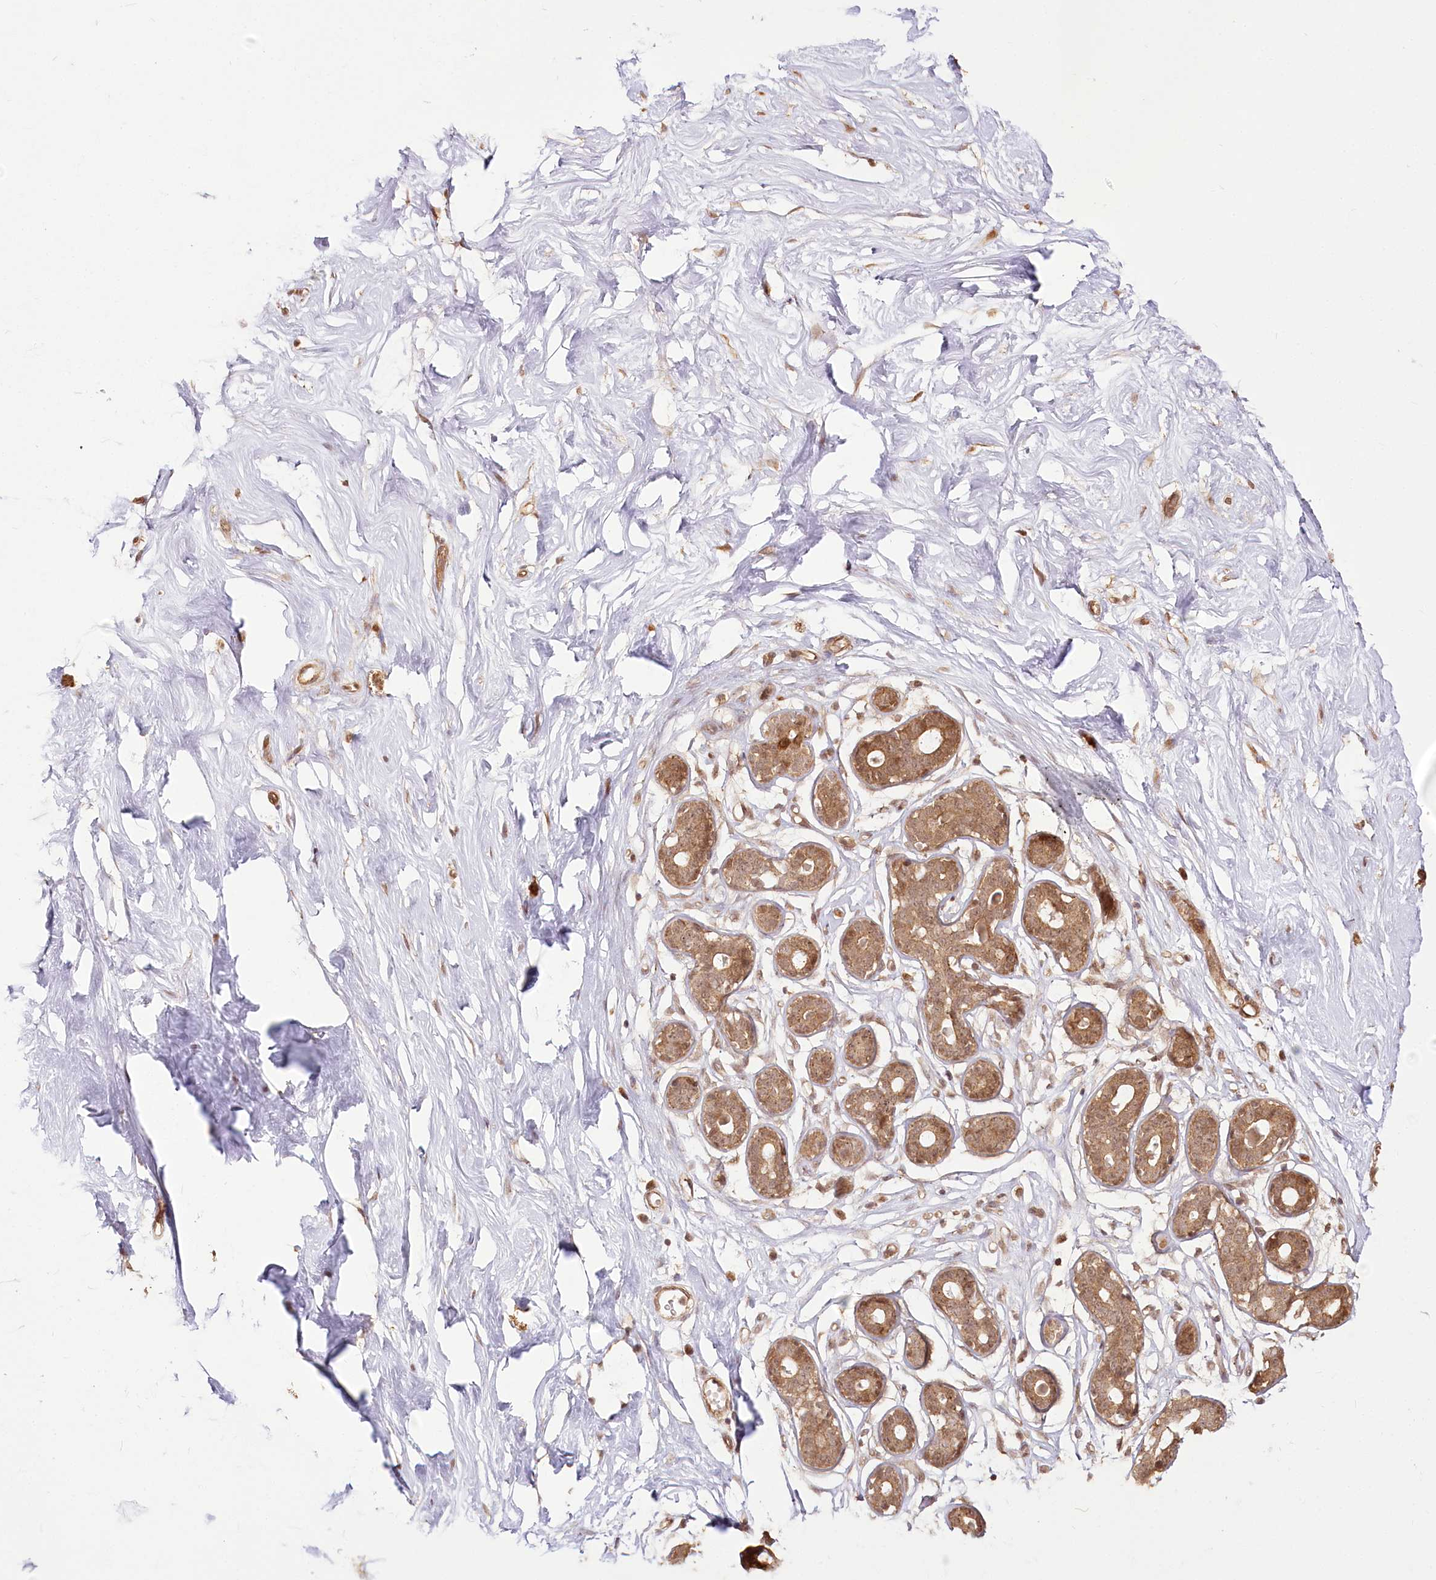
{"staining": {"intensity": "moderate", "quantity": ">75%", "location": "cytoplasmic/membranous,nuclear"}, "tissue": "breast", "cell_type": "Adipocytes", "image_type": "normal", "snomed": [{"axis": "morphology", "description": "Normal tissue, NOS"}, {"axis": "morphology", "description": "Adenoma, NOS"}, {"axis": "topography", "description": "Breast"}], "caption": "The micrograph shows staining of normal breast, revealing moderate cytoplasmic/membranous,nuclear protein staining (brown color) within adipocytes.", "gene": "R3HDM2", "patient": {"sex": "female", "age": 23}}